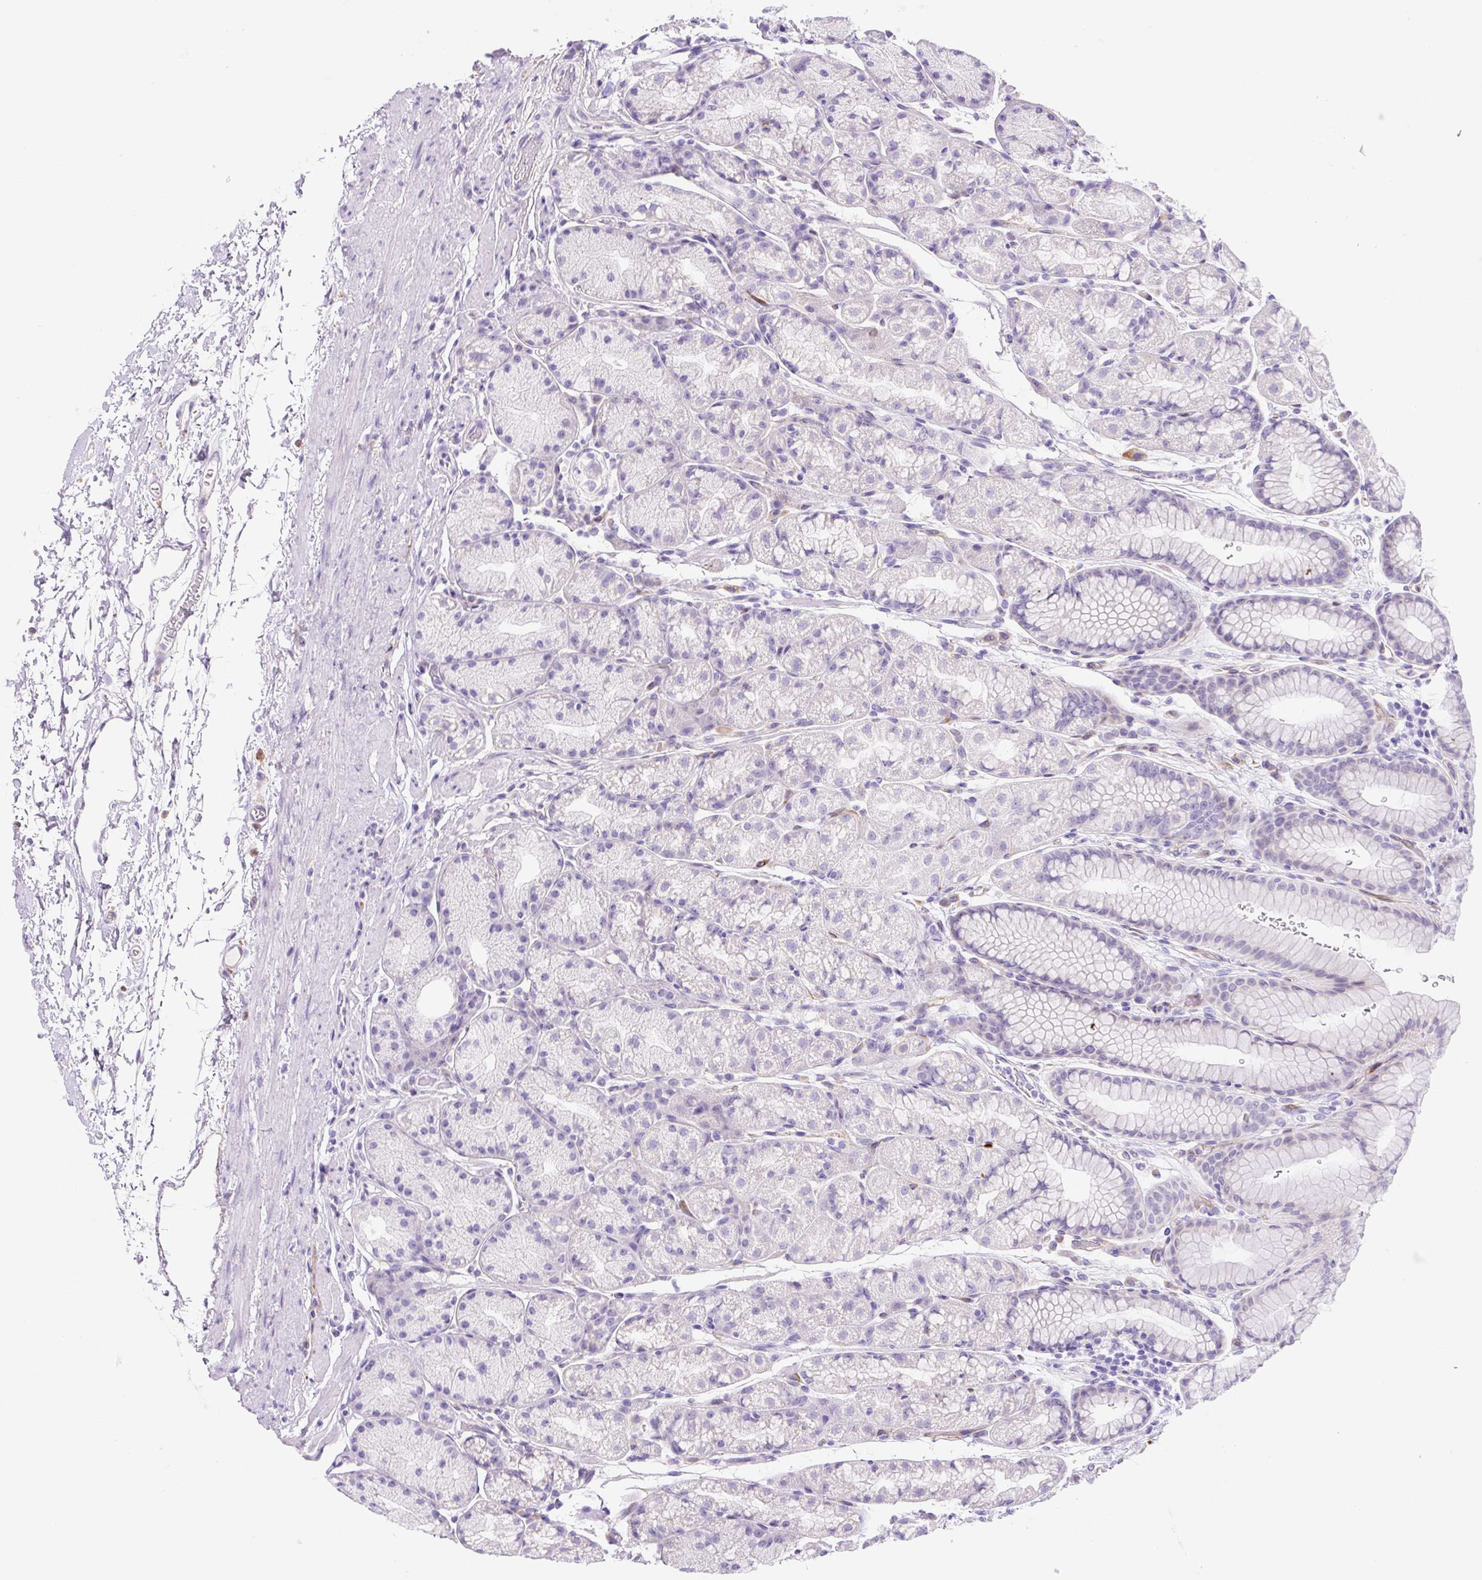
{"staining": {"intensity": "negative", "quantity": "none", "location": "none"}, "tissue": "stomach", "cell_type": "Glandular cells", "image_type": "normal", "snomed": [{"axis": "morphology", "description": "Normal tissue, NOS"}, {"axis": "topography", "description": "Stomach, lower"}], "caption": "This is an IHC histopathology image of benign human stomach. There is no expression in glandular cells.", "gene": "ASB4", "patient": {"sex": "male", "age": 67}}